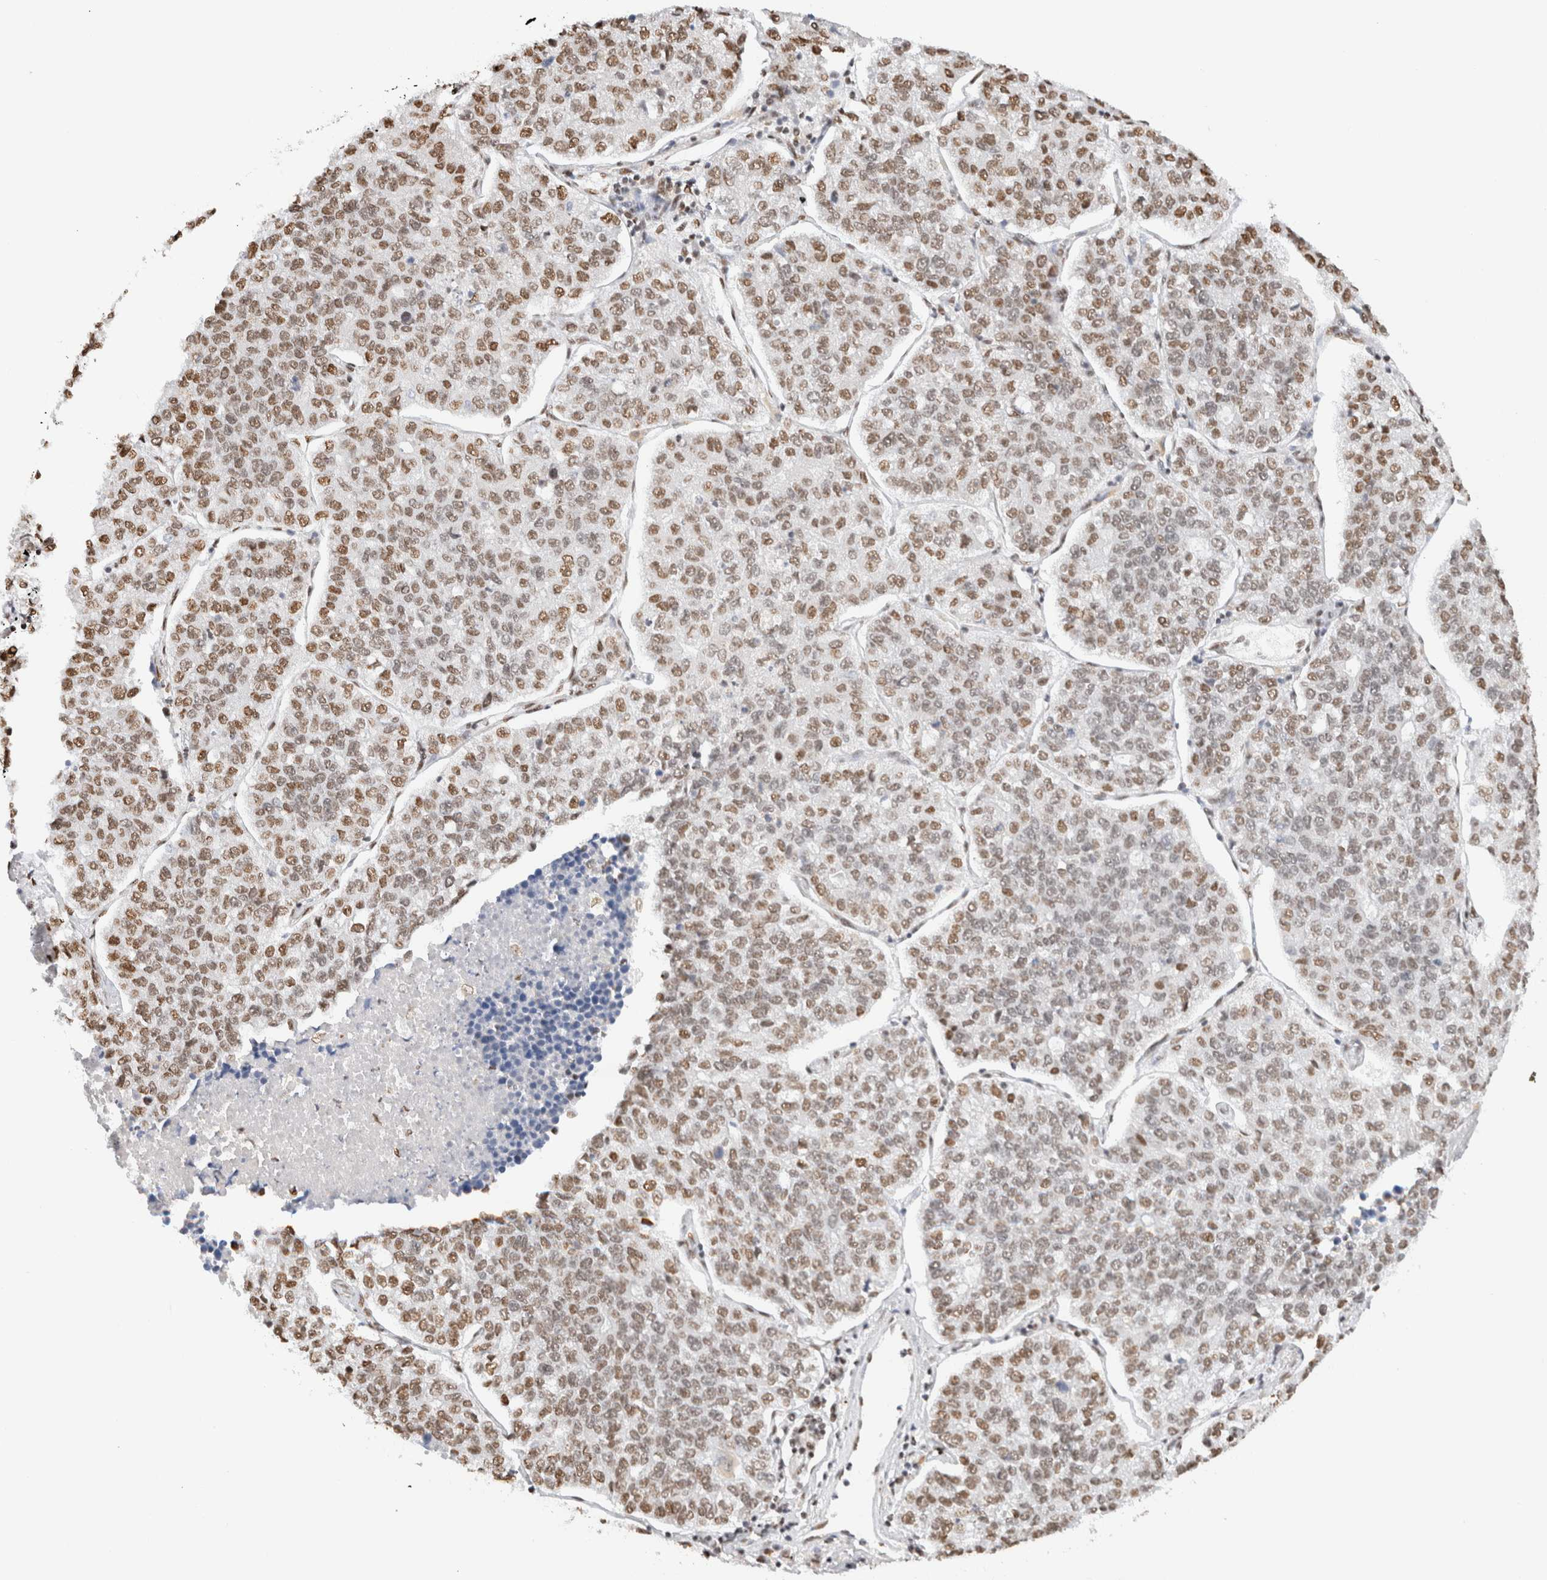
{"staining": {"intensity": "moderate", "quantity": ">75%", "location": "nuclear"}, "tissue": "lung cancer", "cell_type": "Tumor cells", "image_type": "cancer", "snomed": [{"axis": "morphology", "description": "Adenocarcinoma, NOS"}, {"axis": "topography", "description": "Lung"}], "caption": "Lung adenocarcinoma tissue demonstrates moderate nuclear positivity in approximately >75% of tumor cells", "gene": "SUPT3H", "patient": {"sex": "male", "age": 49}}